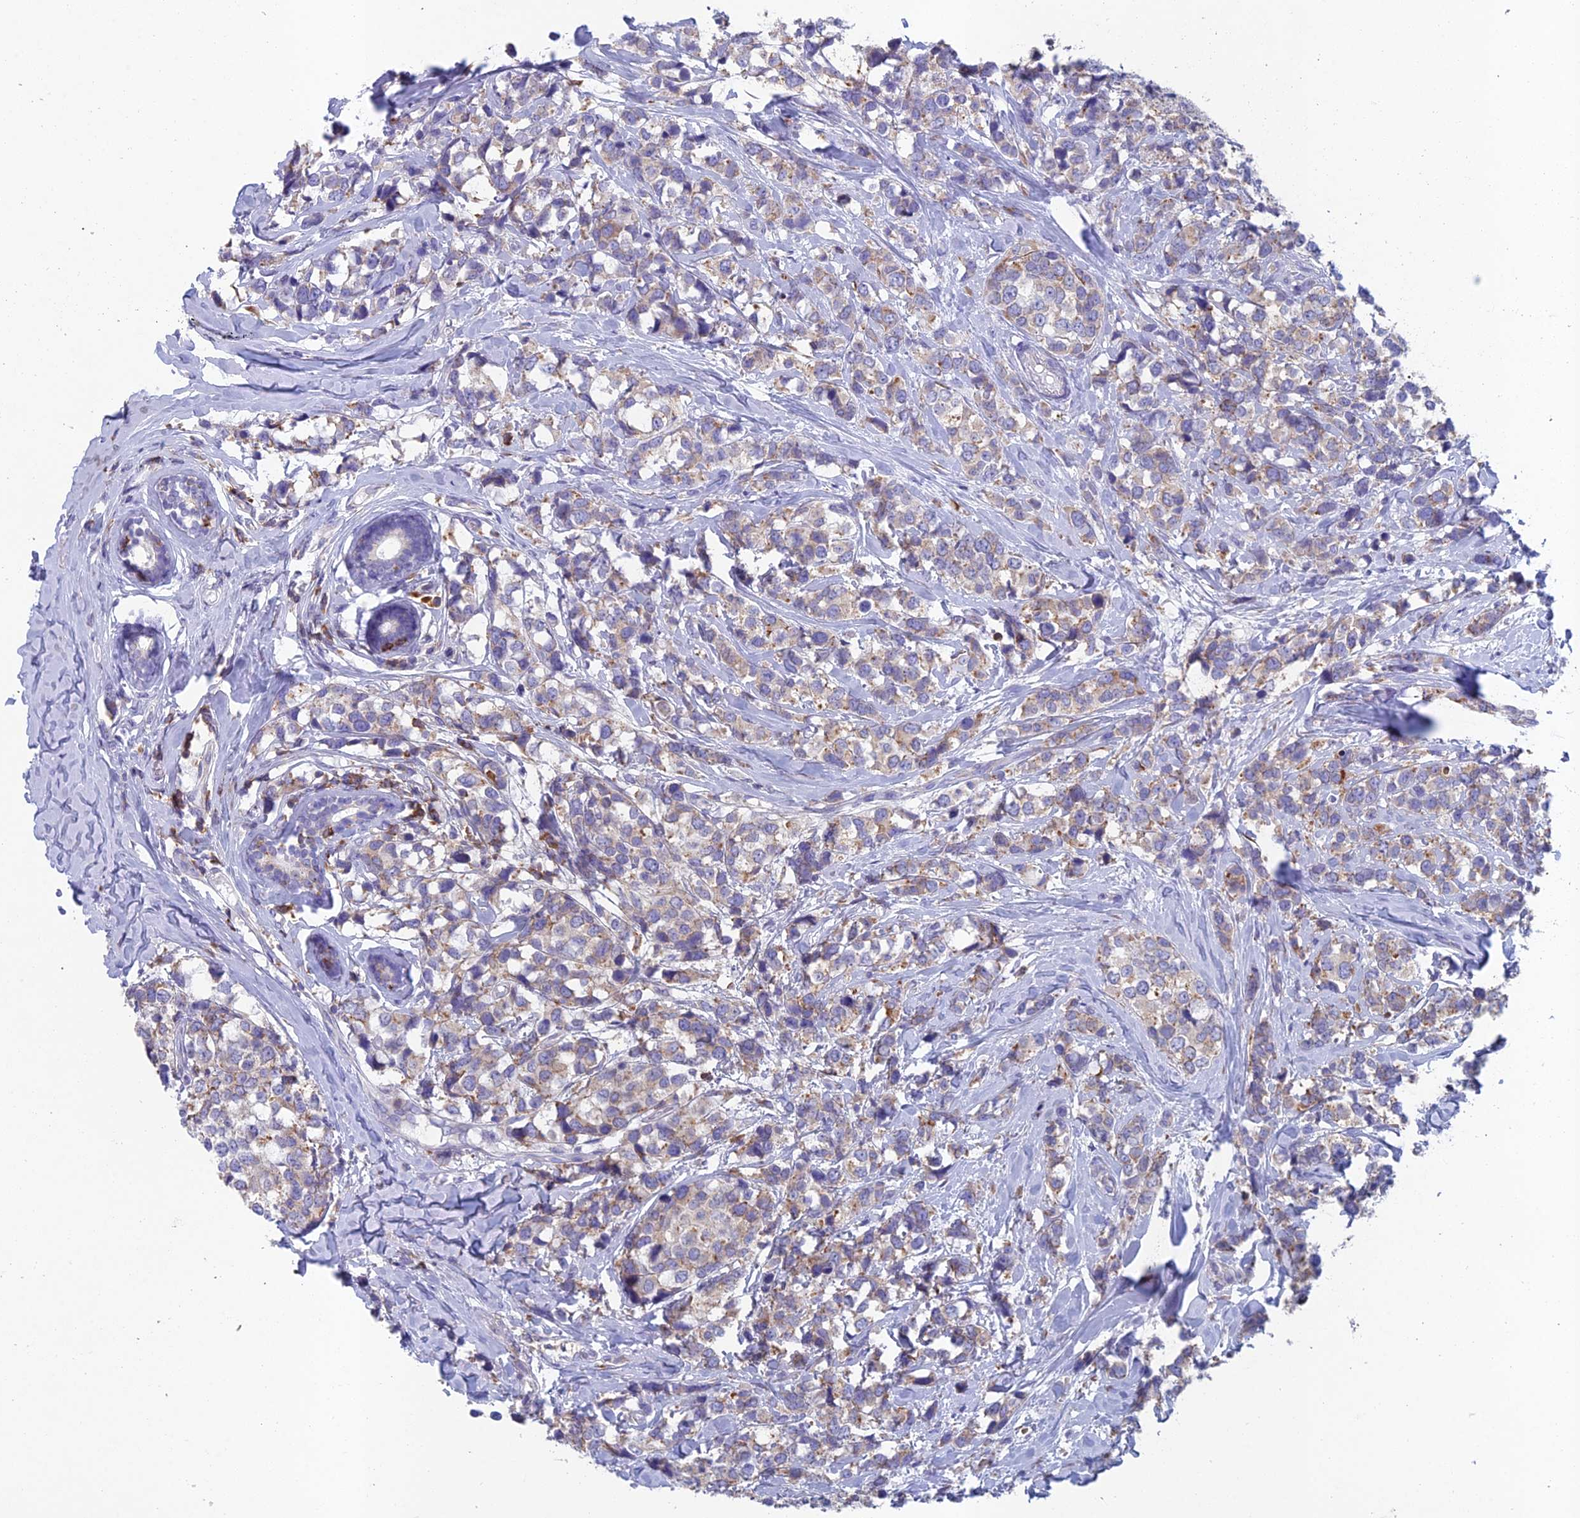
{"staining": {"intensity": "weak", "quantity": "25%-75%", "location": "cytoplasmic/membranous"}, "tissue": "breast cancer", "cell_type": "Tumor cells", "image_type": "cancer", "snomed": [{"axis": "morphology", "description": "Lobular carcinoma"}, {"axis": "topography", "description": "Breast"}], "caption": "Breast cancer was stained to show a protein in brown. There is low levels of weak cytoplasmic/membranous positivity in approximately 25%-75% of tumor cells.", "gene": "ABI3BP", "patient": {"sex": "female", "age": 59}}